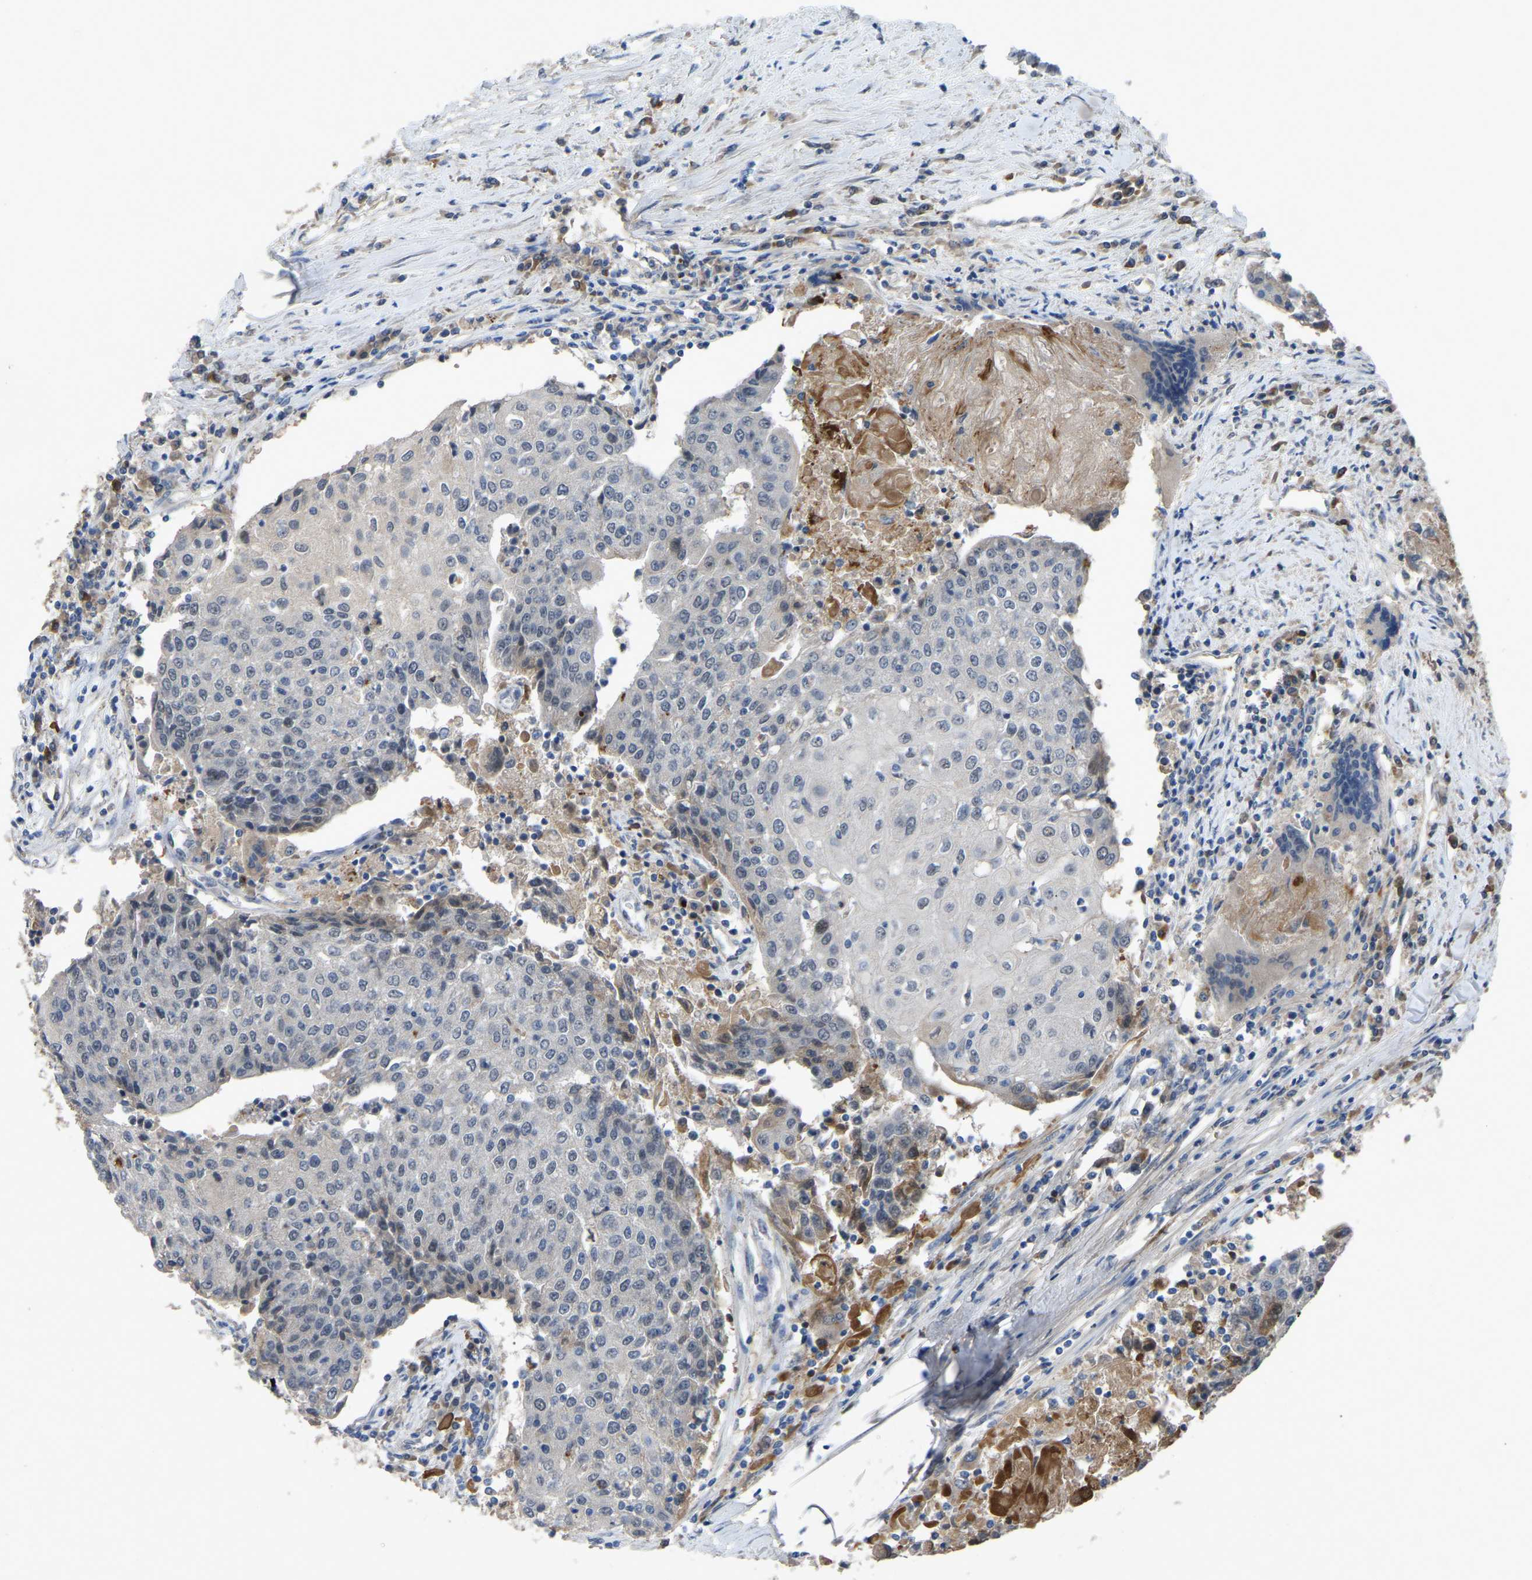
{"staining": {"intensity": "negative", "quantity": "none", "location": "none"}, "tissue": "urothelial cancer", "cell_type": "Tumor cells", "image_type": "cancer", "snomed": [{"axis": "morphology", "description": "Urothelial carcinoma, High grade"}, {"axis": "topography", "description": "Urinary bladder"}], "caption": "IHC image of urothelial carcinoma (high-grade) stained for a protein (brown), which shows no expression in tumor cells.", "gene": "FHIT", "patient": {"sex": "female", "age": 85}}